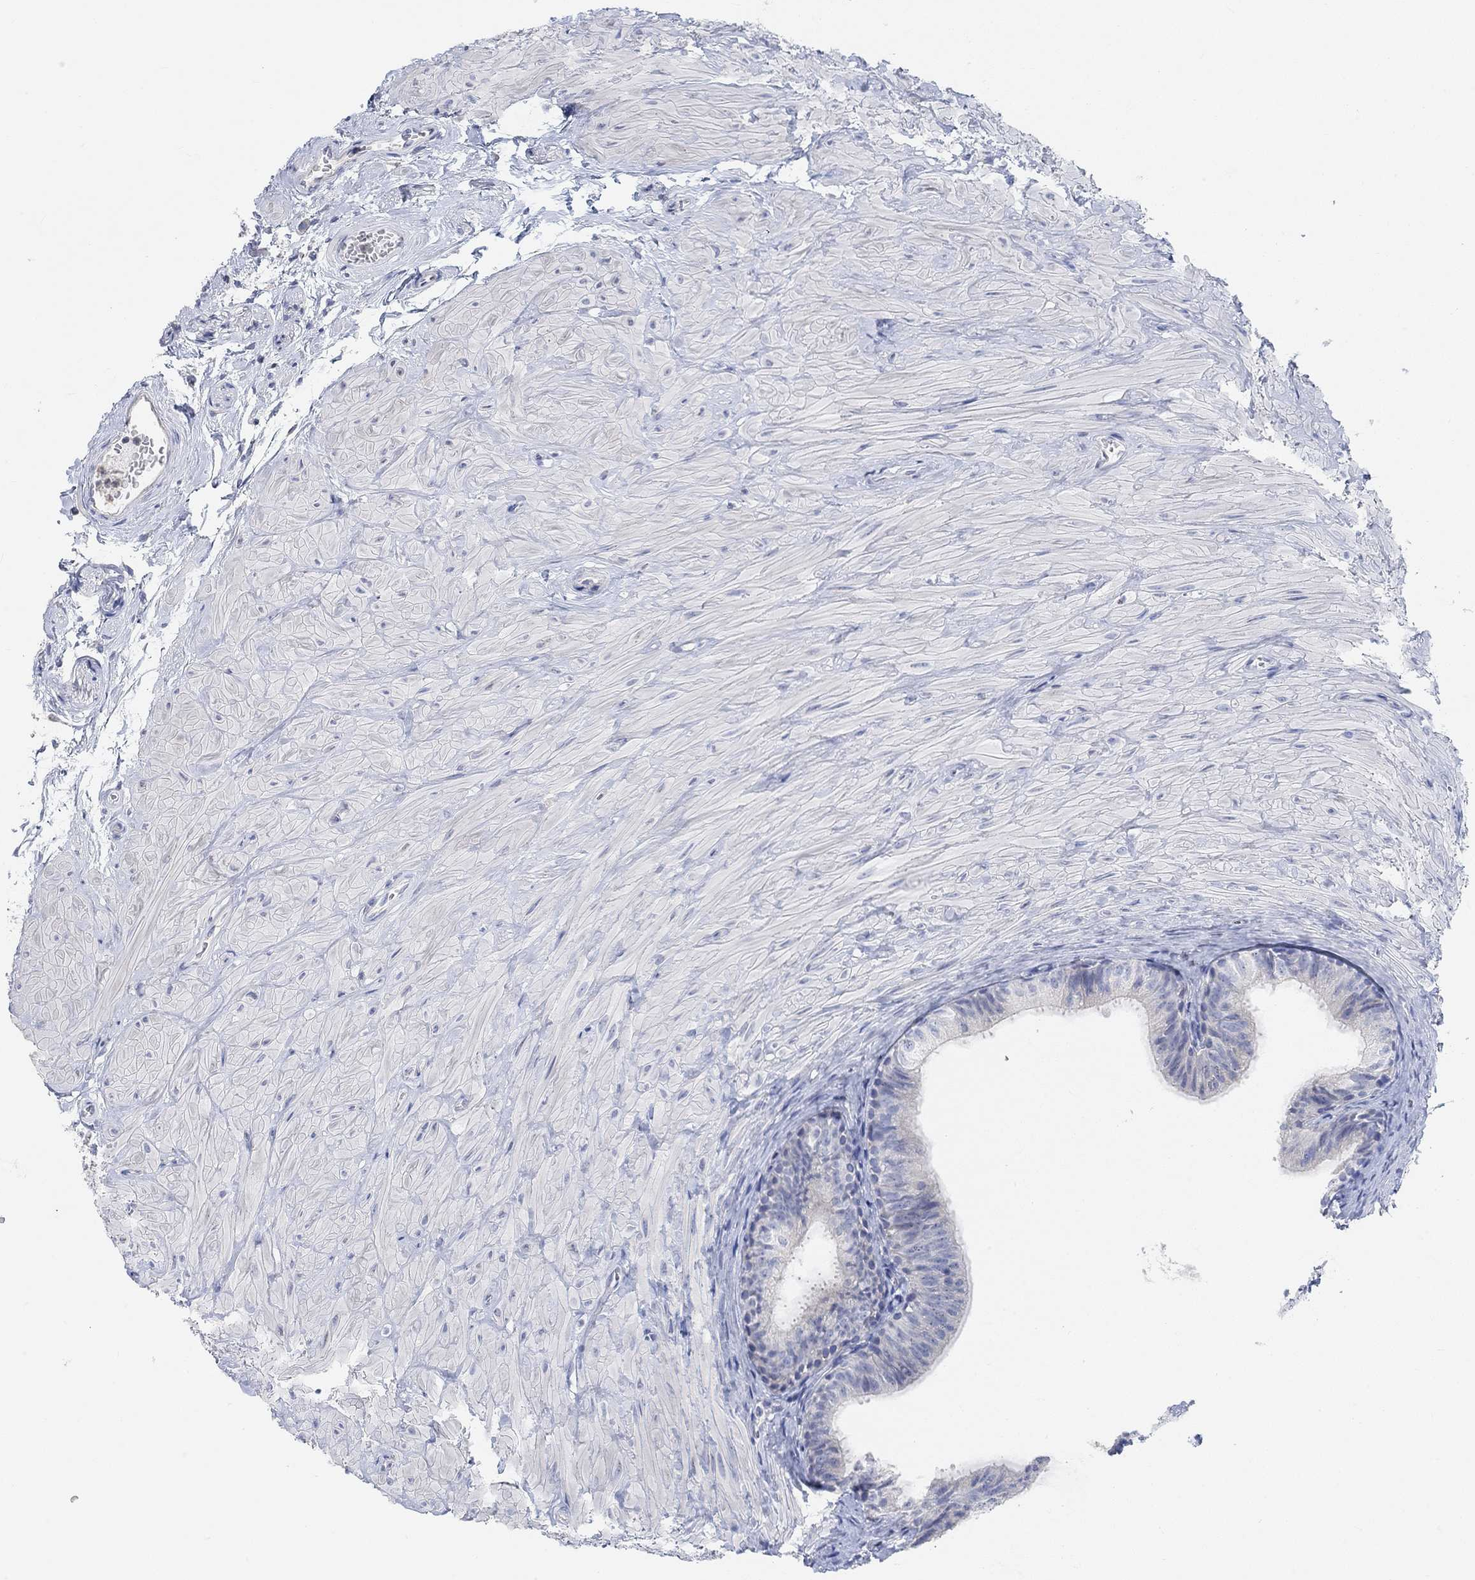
{"staining": {"intensity": "negative", "quantity": "none", "location": "none"}, "tissue": "epididymis", "cell_type": "Glandular cells", "image_type": "normal", "snomed": [{"axis": "morphology", "description": "Normal tissue, NOS"}, {"axis": "topography", "description": "Epididymis"}, {"axis": "topography", "description": "Vas deferens"}], "caption": "This is an immunohistochemistry image of unremarkable epididymis. There is no staining in glandular cells.", "gene": "NLRP14", "patient": {"sex": "male", "age": 23}}